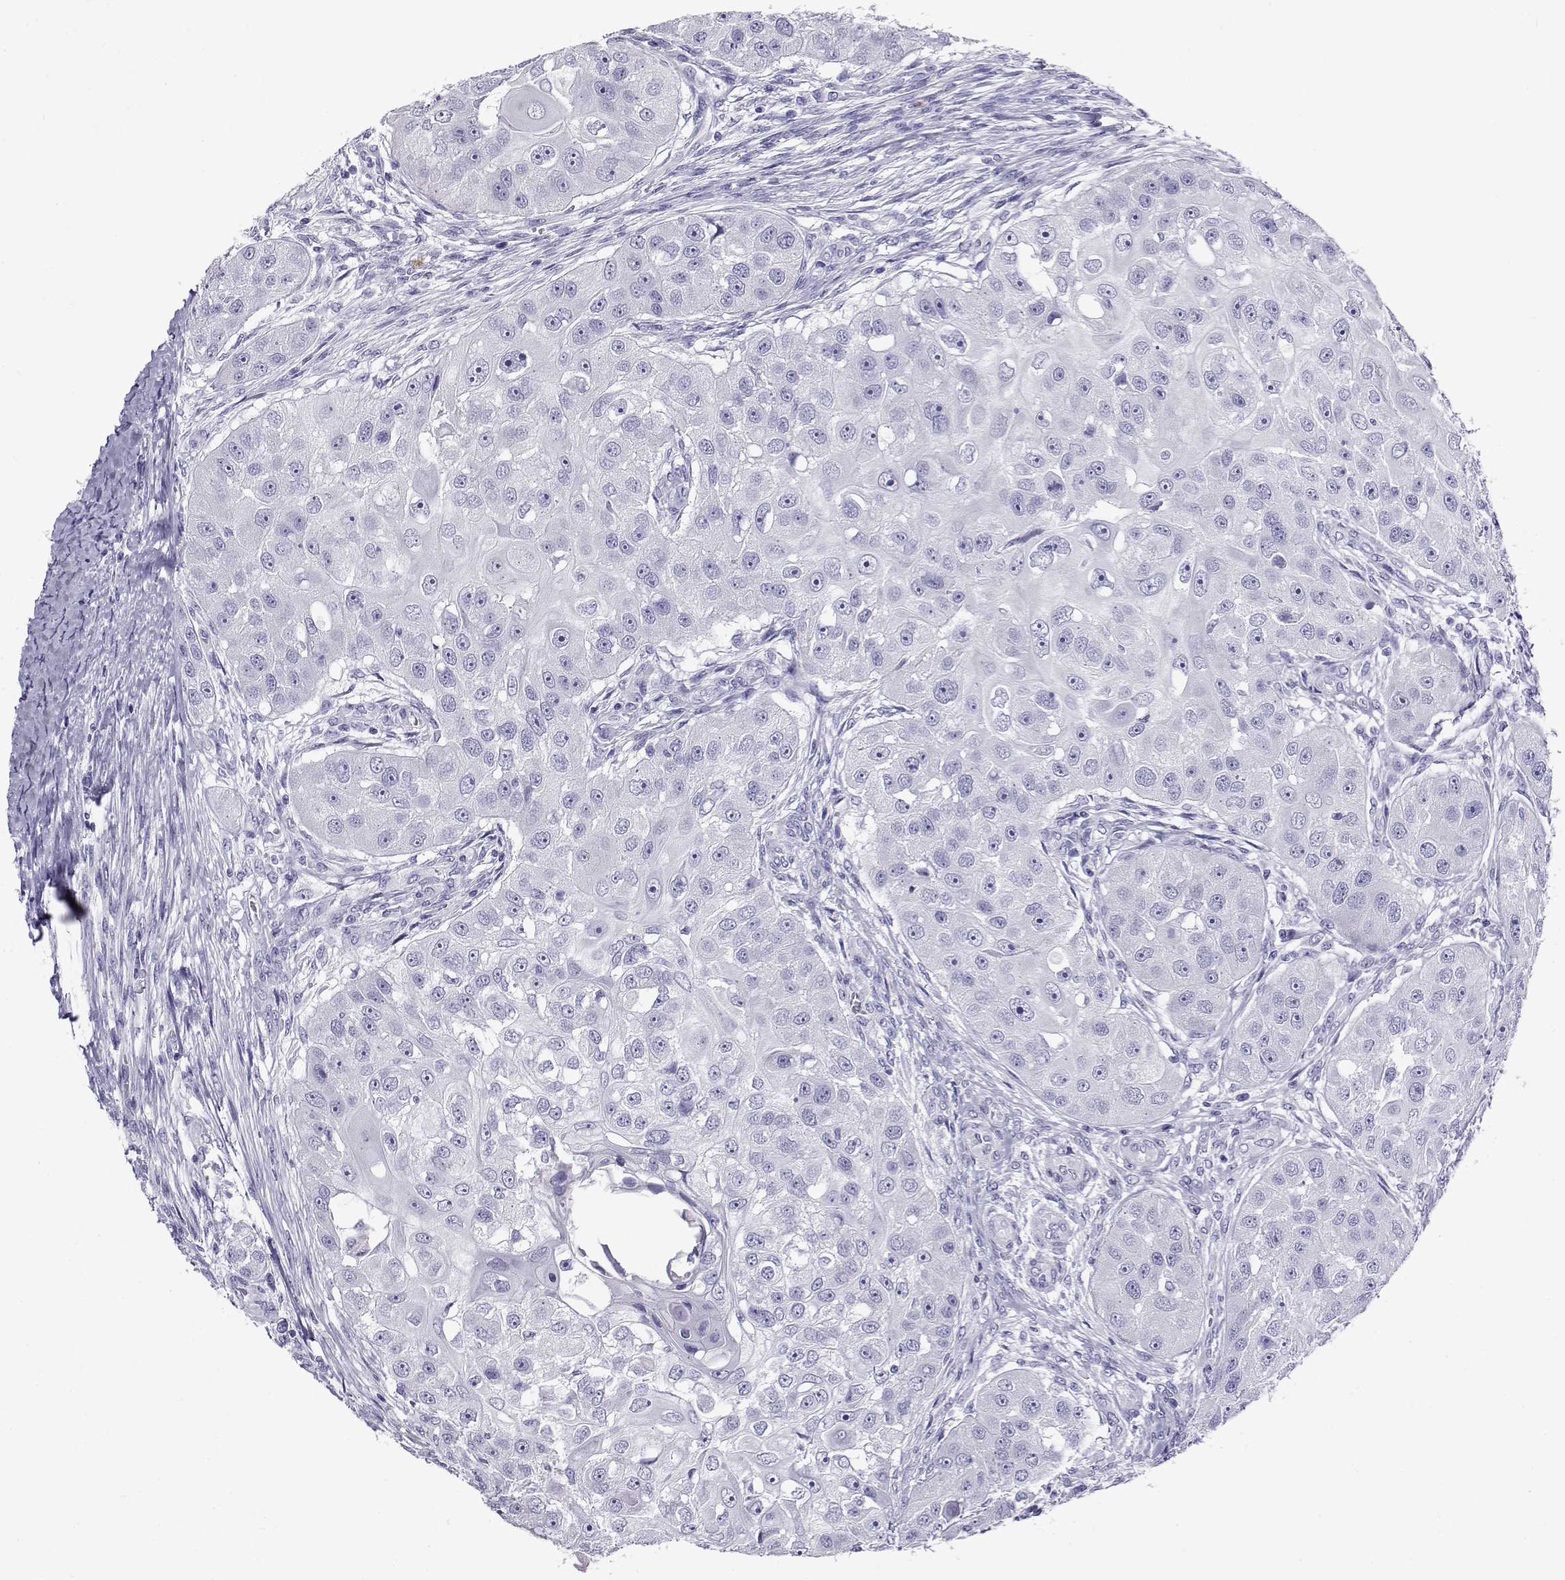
{"staining": {"intensity": "negative", "quantity": "none", "location": "none"}, "tissue": "head and neck cancer", "cell_type": "Tumor cells", "image_type": "cancer", "snomed": [{"axis": "morphology", "description": "Squamous cell carcinoma, NOS"}, {"axis": "topography", "description": "Head-Neck"}], "caption": "Immunohistochemical staining of human head and neck cancer demonstrates no significant positivity in tumor cells. The staining is performed using DAB brown chromogen with nuclei counter-stained in using hematoxylin.", "gene": "CABS1", "patient": {"sex": "male", "age": 51}}